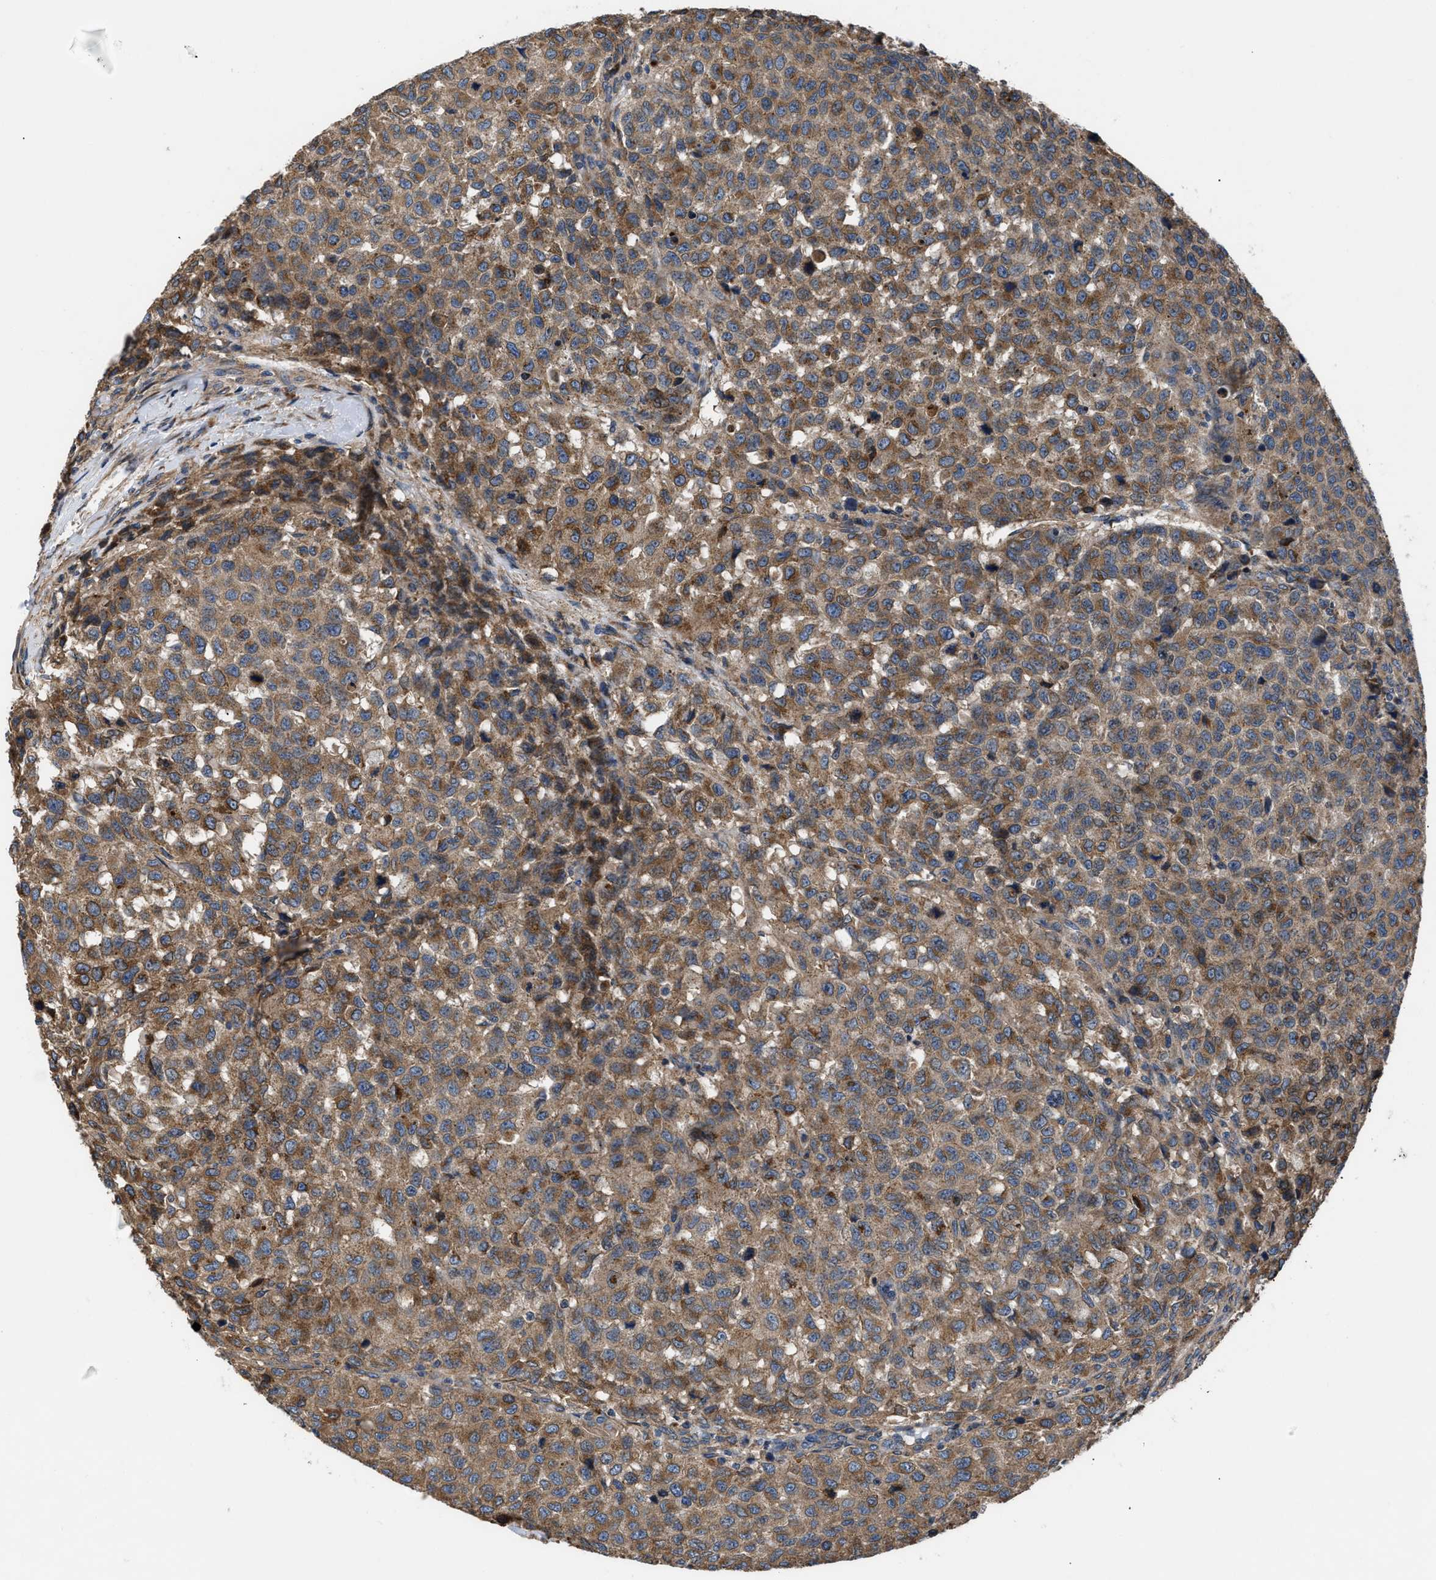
{"staining": {"intensity": "moderate", "quantity": ">75%", "location": "cytoplasmic/membranous"}, "tissue": "testis cancer", "cell_type": "Tumor cells", "image_type": "cancer", "snomed": [{"axis": "morphology", "description": "Seminoma, NOS"}, {"axis": "topography", "description": "Testis"}], "caption": "A medium amount of moderate cytoplasmic/membranous expression is seen in about >75% of tumor cells in testis cancer tissue. The protein of interest is shown in brown color, while the nuclei are stained blue.", "gene": "CEP128", "patient": {"sex": "male", "age": 59}}